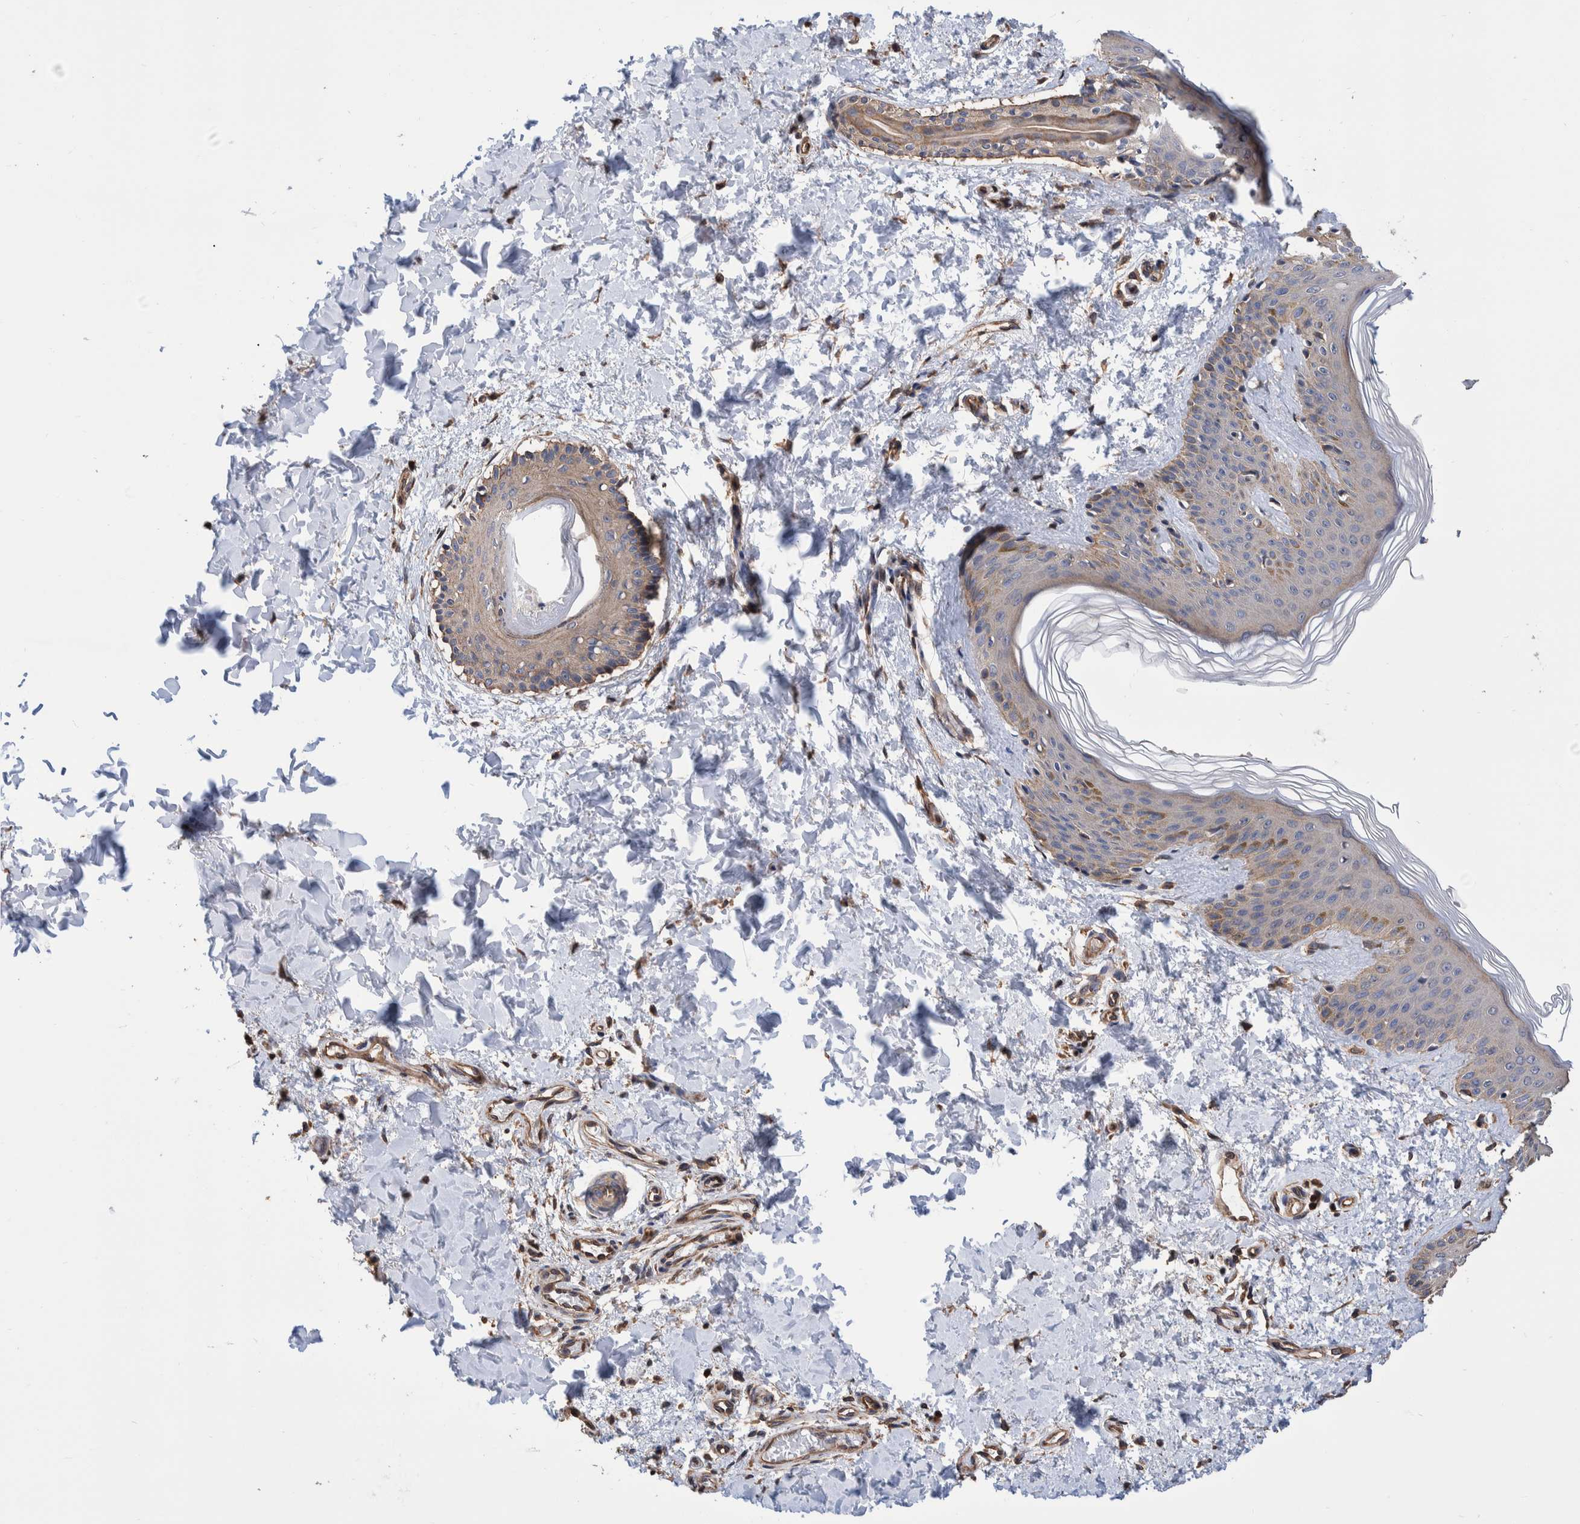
{"staining": {"intensity": "moderate", "quantity": ">75%", "location": "cytoplasmic/membranous"}, "tissue": "skin", "cell_type": "Fibroblasts", "image_type": "normal", "snomed": [{"axis": "morphology", "description": "Normal tissue, NOS"}, {"axis": "morphology", "description": "Neoplasm, benign, NOS"}, {"axis": "topography", "description": "Skin"}, {"axis": "topography", "description": "Soft tissue"}], "caption": "Protein expression by immunohistochemistry reveals moderate cytoplasmic/membranous positivity in approximately >75% of fibroblasts in unremarkable skin. (Stains: DAB (3,3'-diaminobenzidine) in brown, nuclei in blue, Microscopy: brightfield microscopy at high magnification).", "gene": "SLC45A4", "patient": {"sex": "male", "age": 26}}